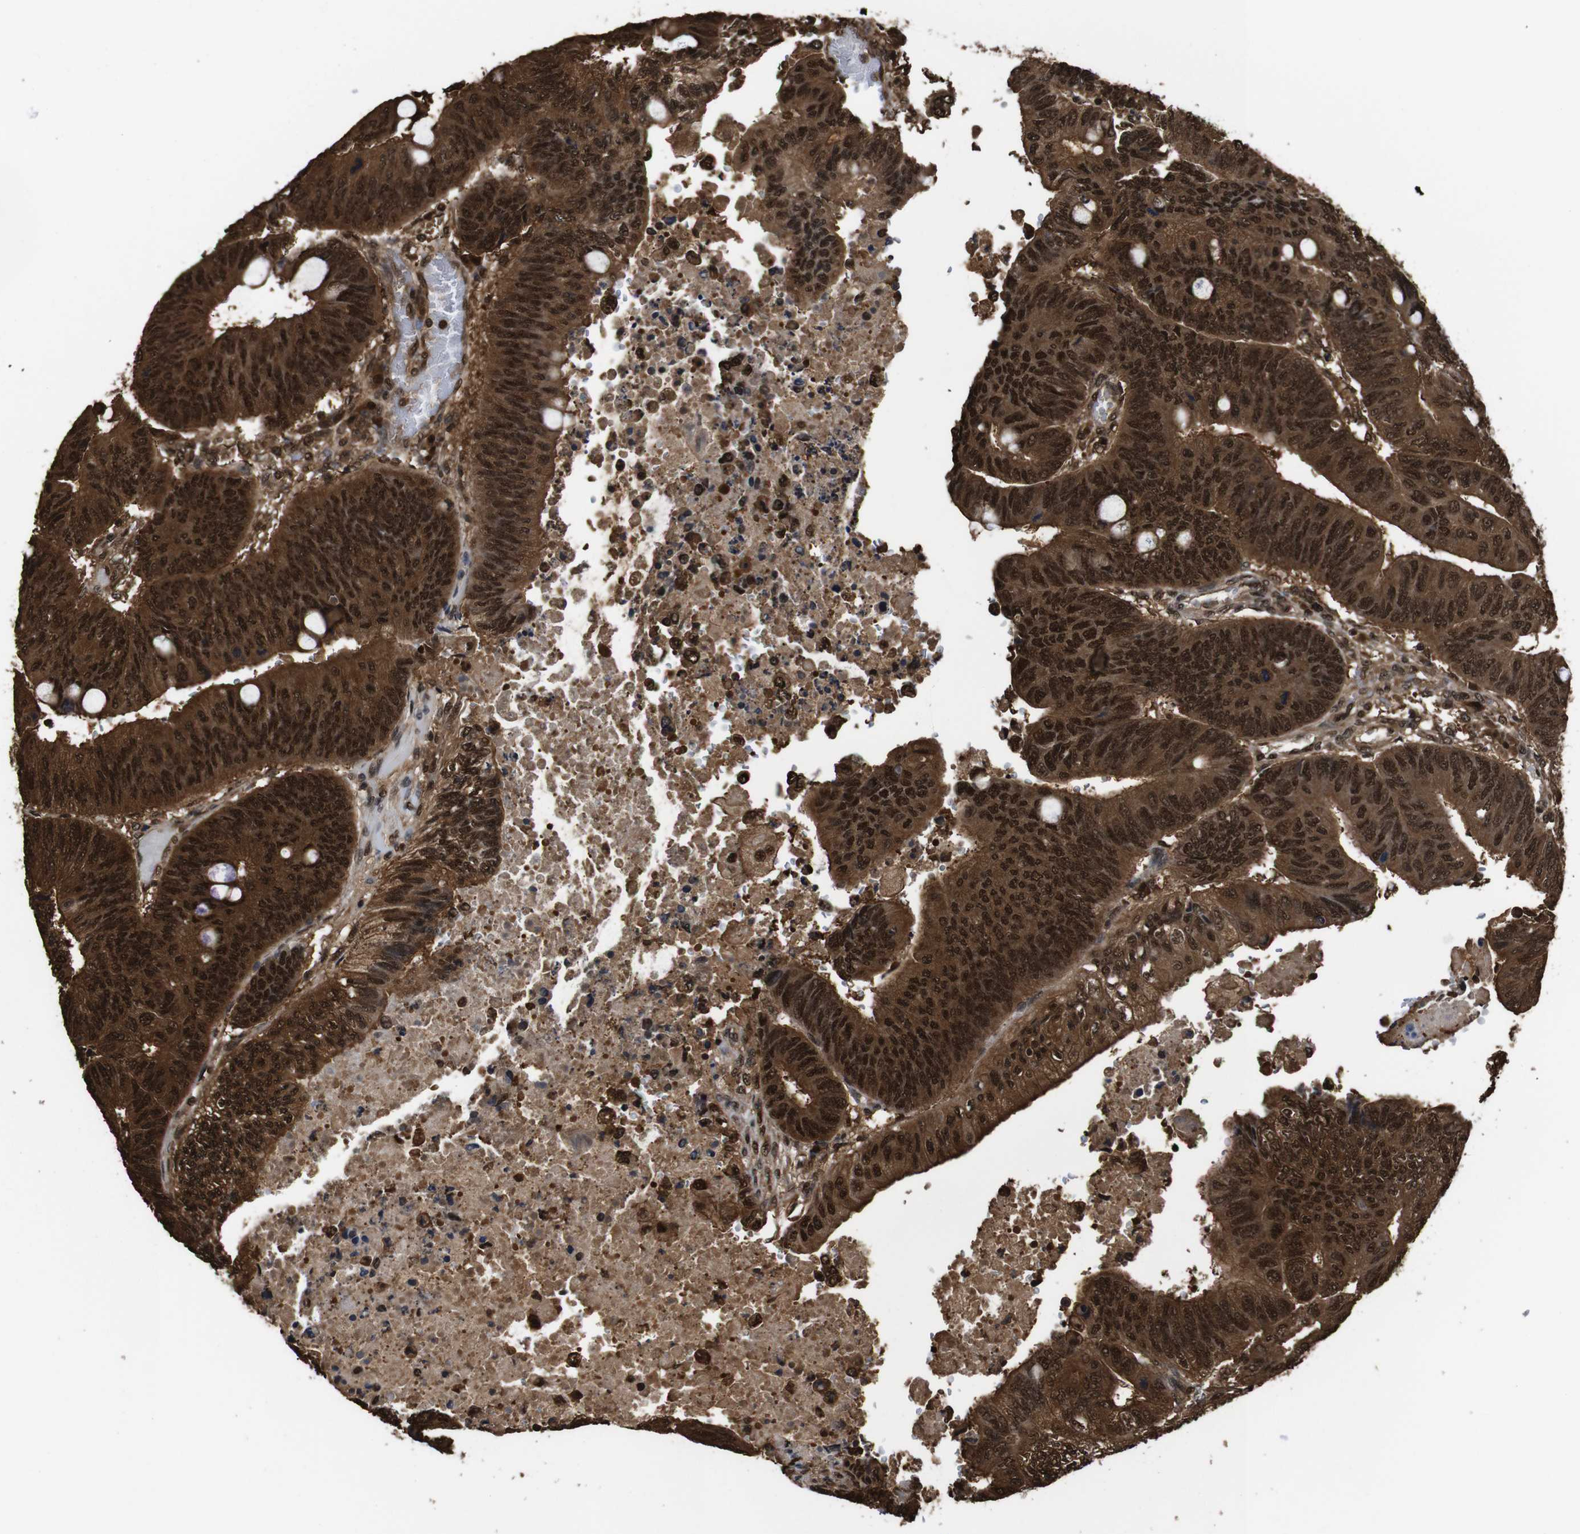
{"staining": {"intensity": "strong", "quantity": ">75%", "location": "cytoplasmic/membranous,nuclear"}, "tissue": "colorectal cancer", "cell_type": "Tumor cells", "image_type": "cancer", "snomed": [{"axis": "morphology", "description": "Normal tissue, NOS"}, {"axis": "morphology", "description": "Adenocarcinoma, NOS"}, {"axis": "topography", "description": "Rectum"}, {"axis": "topography", "description": "Peripheral nerve tissue"}], "caption": "A histopathology image showing strong cytoplasmic/membranous and nuclear positivity in about >75% of tumor cells in colorectal cancer, as visualized by brown immunohistochemical staining.", "gene": "VCP", "patient": {"sex": "male", "age": 92}}